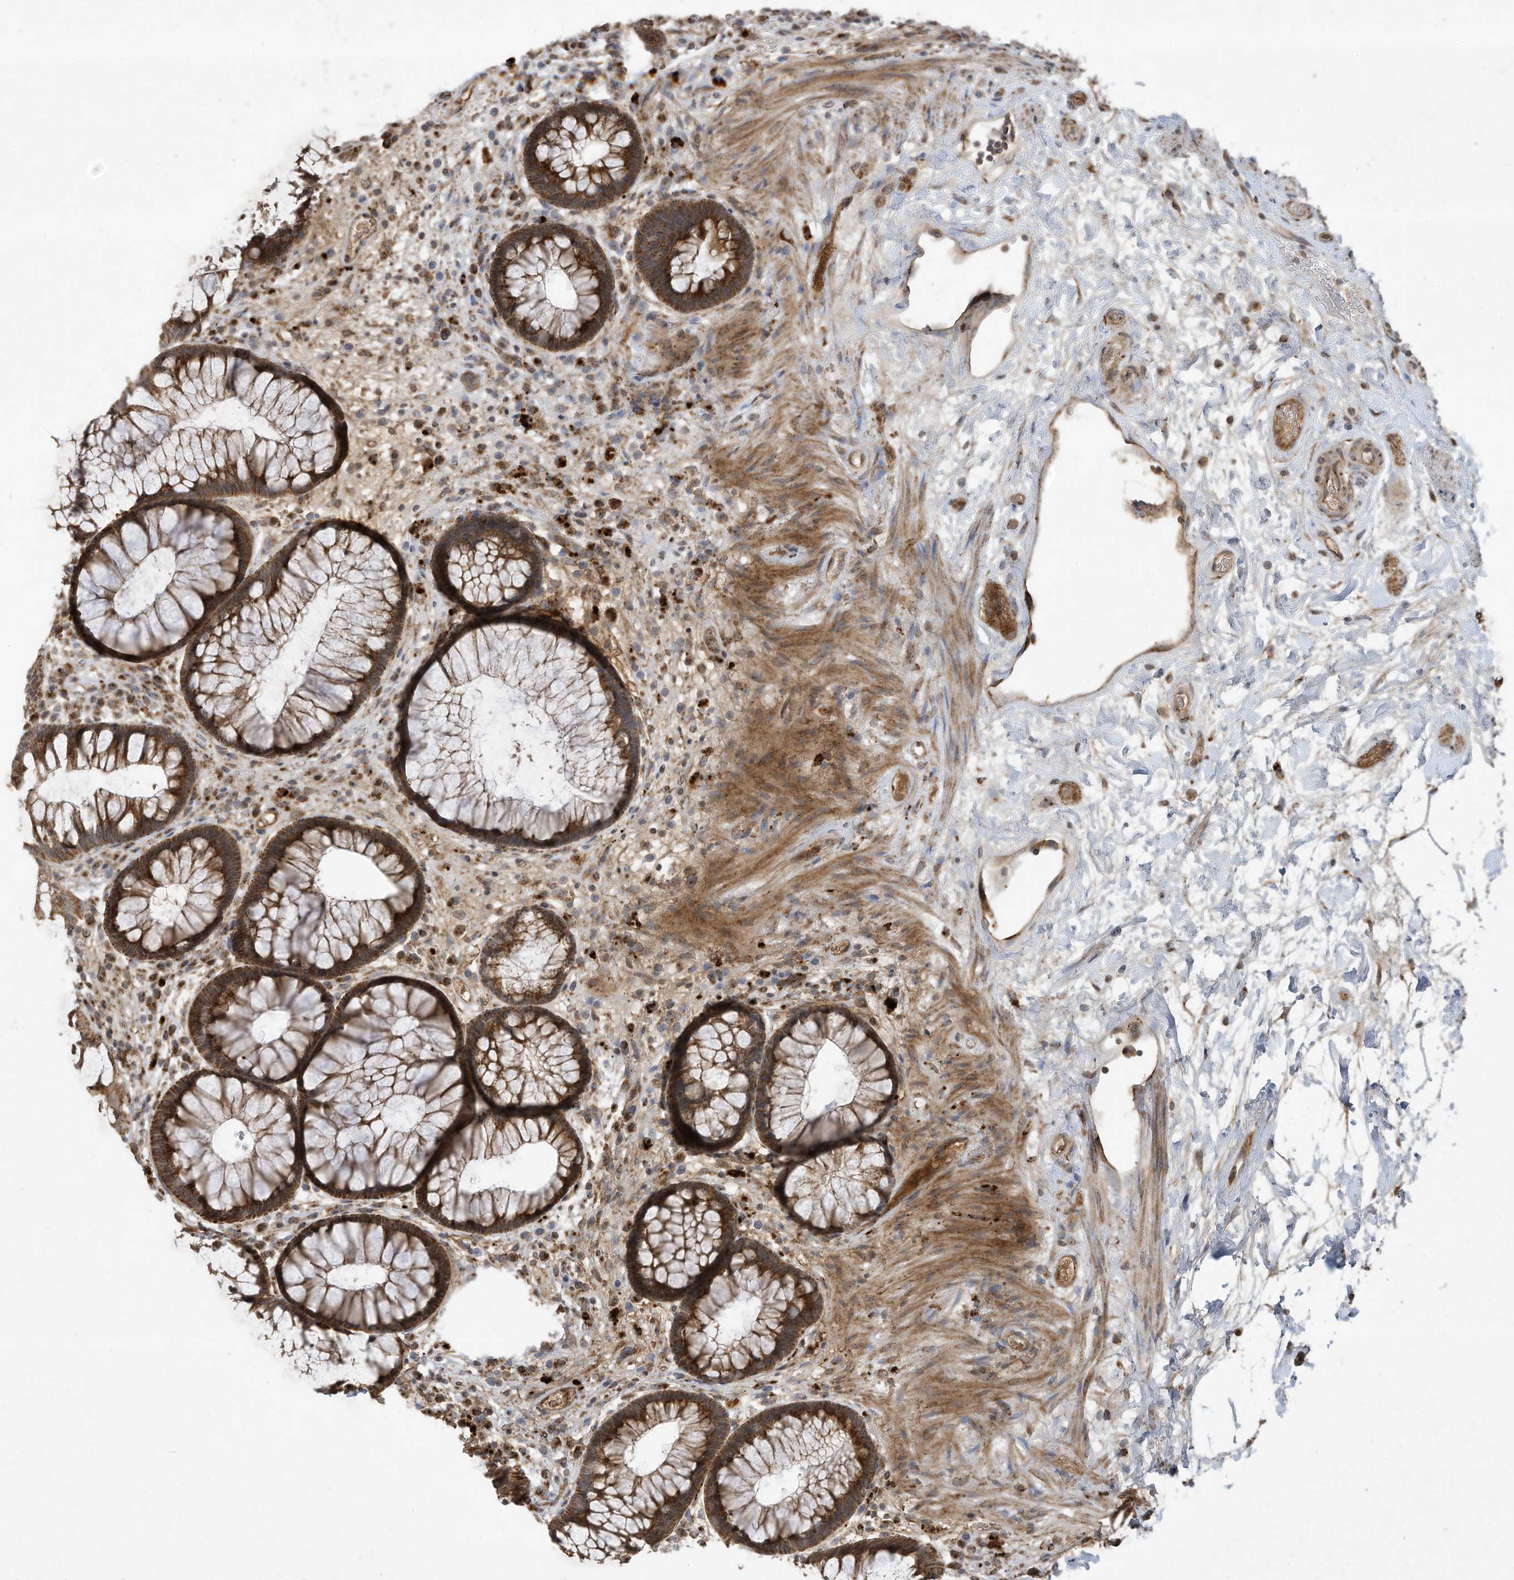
{"staining": {"intensity": "strong", "quantity": ">75%", "location": "cytoplasmic/membranous"}, "tissue": "rectum", "cell_type": "Glandular cells", "image_type": "normal", "snomed": [{"axis": "morphology", "description": "Normal tissue, NOS"}, {"axis": "topography", "description": "Rectum"}], "caption": "Immunohistochemical staining of benign human rectum reveals strong cytoplasmic/membranous protein staining in about >75% of glandular cells. Using DAB (3,3'-diaminobenzidine) (brown) and hematoxylin (blue) stains, captured at high magnification using brightfield microscopy.", "gene": "C2orf74", "patient": {"sex": "male", "age": 51}}